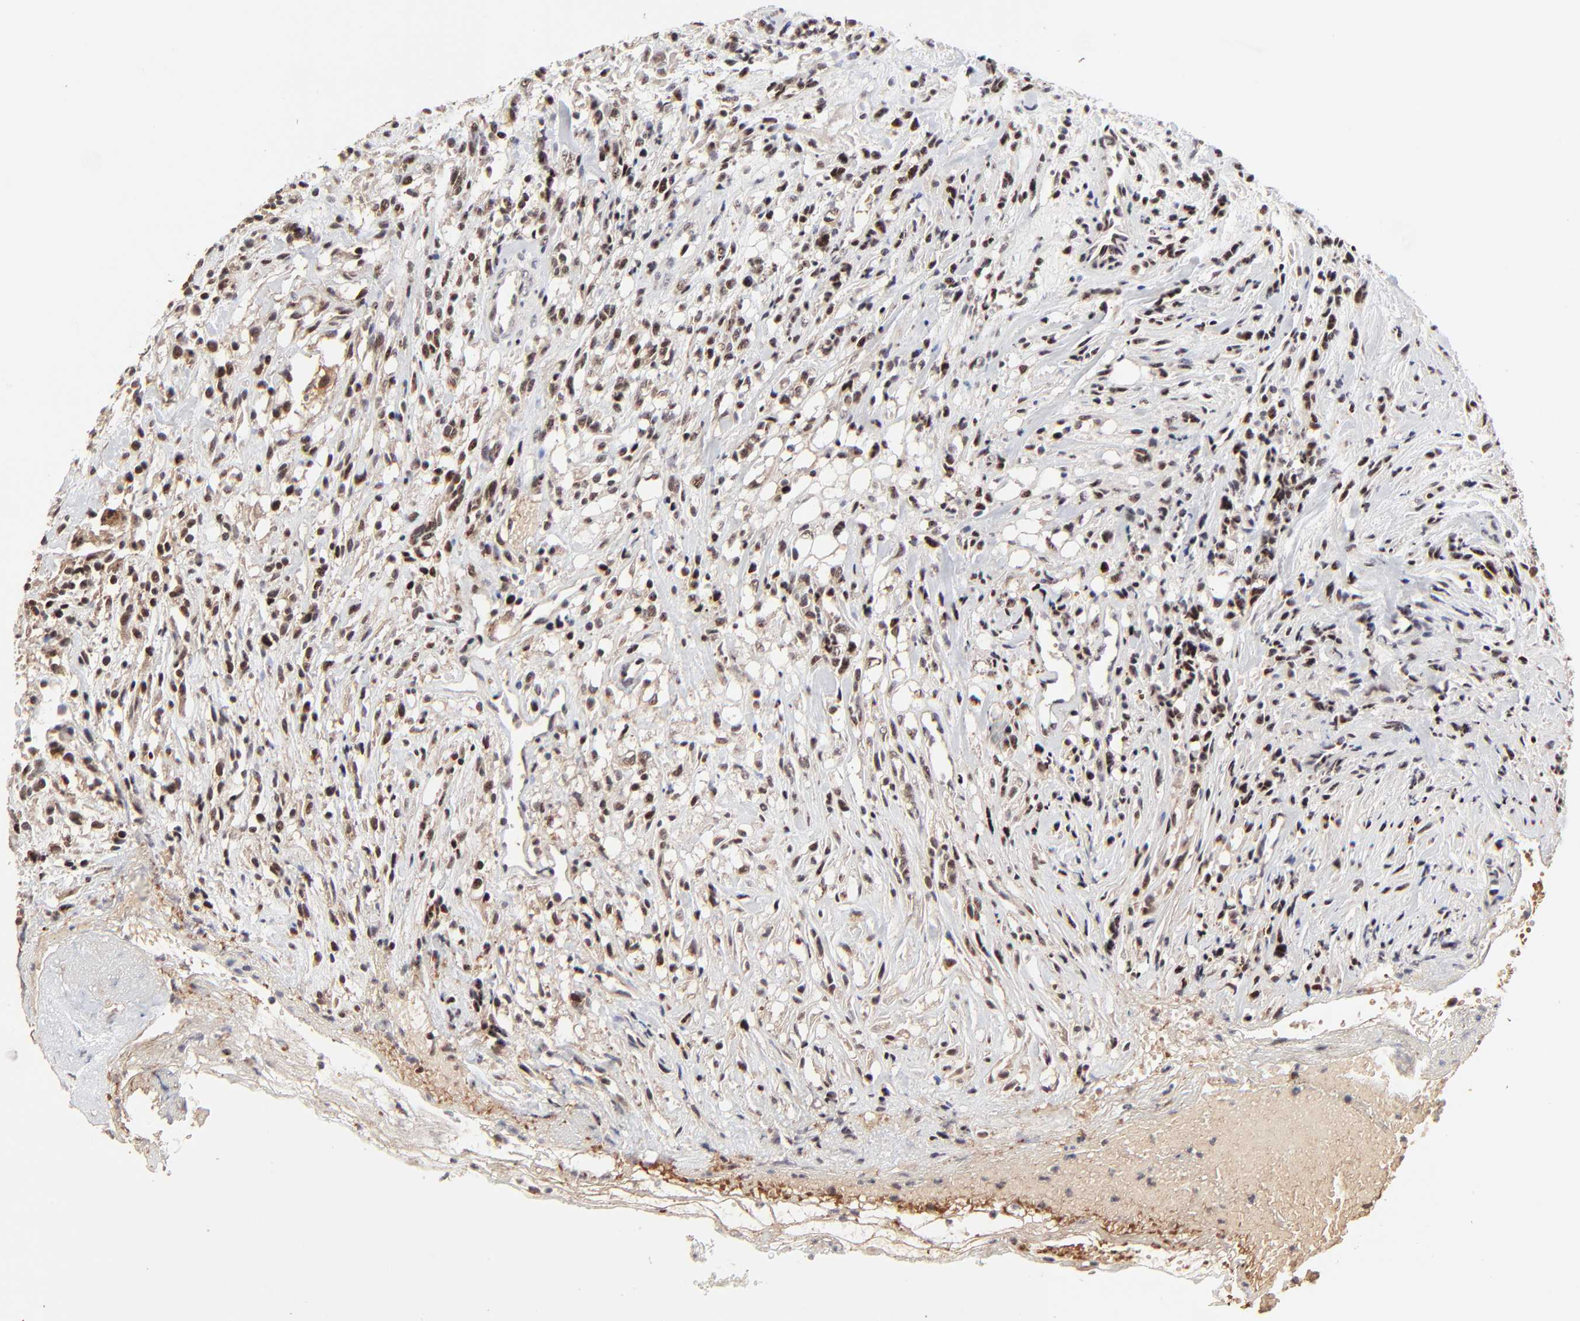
{"staining": {"intensity": "moderate", "quantity": ">75%", "location": "nuclear"}, "tissue": "glioma", "cell_type": "Tumor cells", "image_type": "cancer", "snomed": [{"axis": "morphology", "description": "Glioma, malignant, High grade"}, {"axis": "topography", "description": "Brain"}], "caption": "Human high-grade glioma (malignant) stained with a brown dye demonstrates moderate nuclear positive staining in about >75% of tumor cells.", "gene": "FRMD8", "patient": {"sex": "male", "age": 66}}